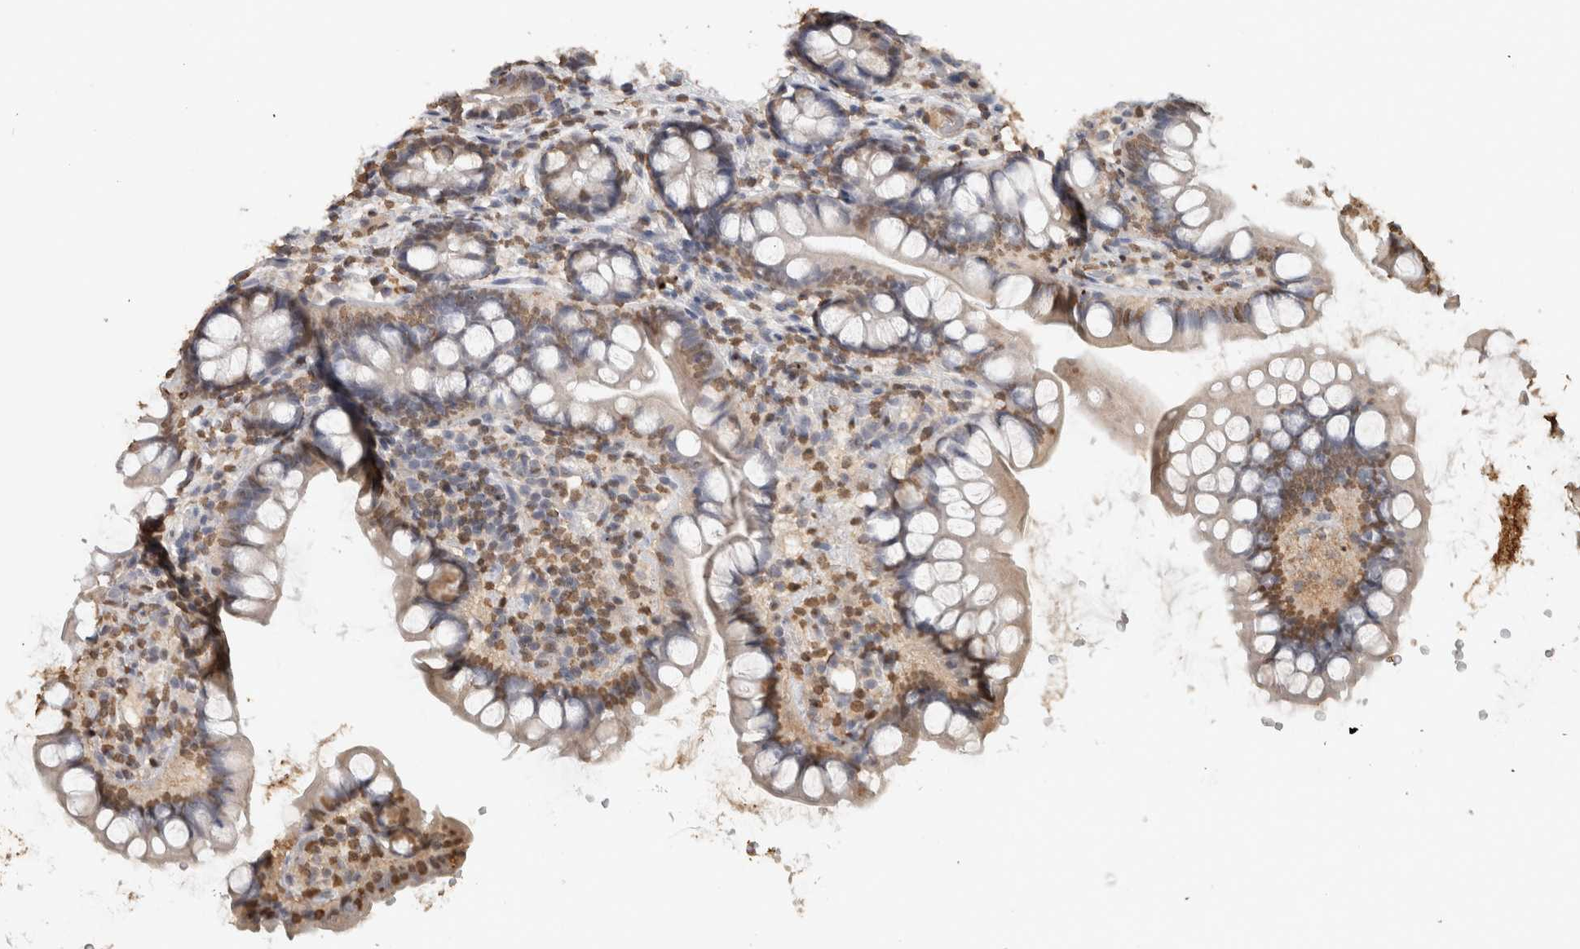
{"staining": {"intensity": "moderate", "quantity": "25%-75%", "location": "nuclear"}, "tissue": "small intestine", "cell_type": "Glandular cells", "image_type": "normal", "snomed": [{"axis": "morphology", "description": "Normal tissue, NOS"}, {"axis": "topography", "description": "Smooth muscle"}, {"axis": "topography", "description": "Small intestine"}], "caption": "Protein positivity by IHC reveals moderate nuclear expression in about 25%-75% of glandular cells in benign small intestine. (Brightfield microscopy of DAB IHC at high magnification).", "gene": "HAND2", "patient": {"sex": "female", "age": 84}}